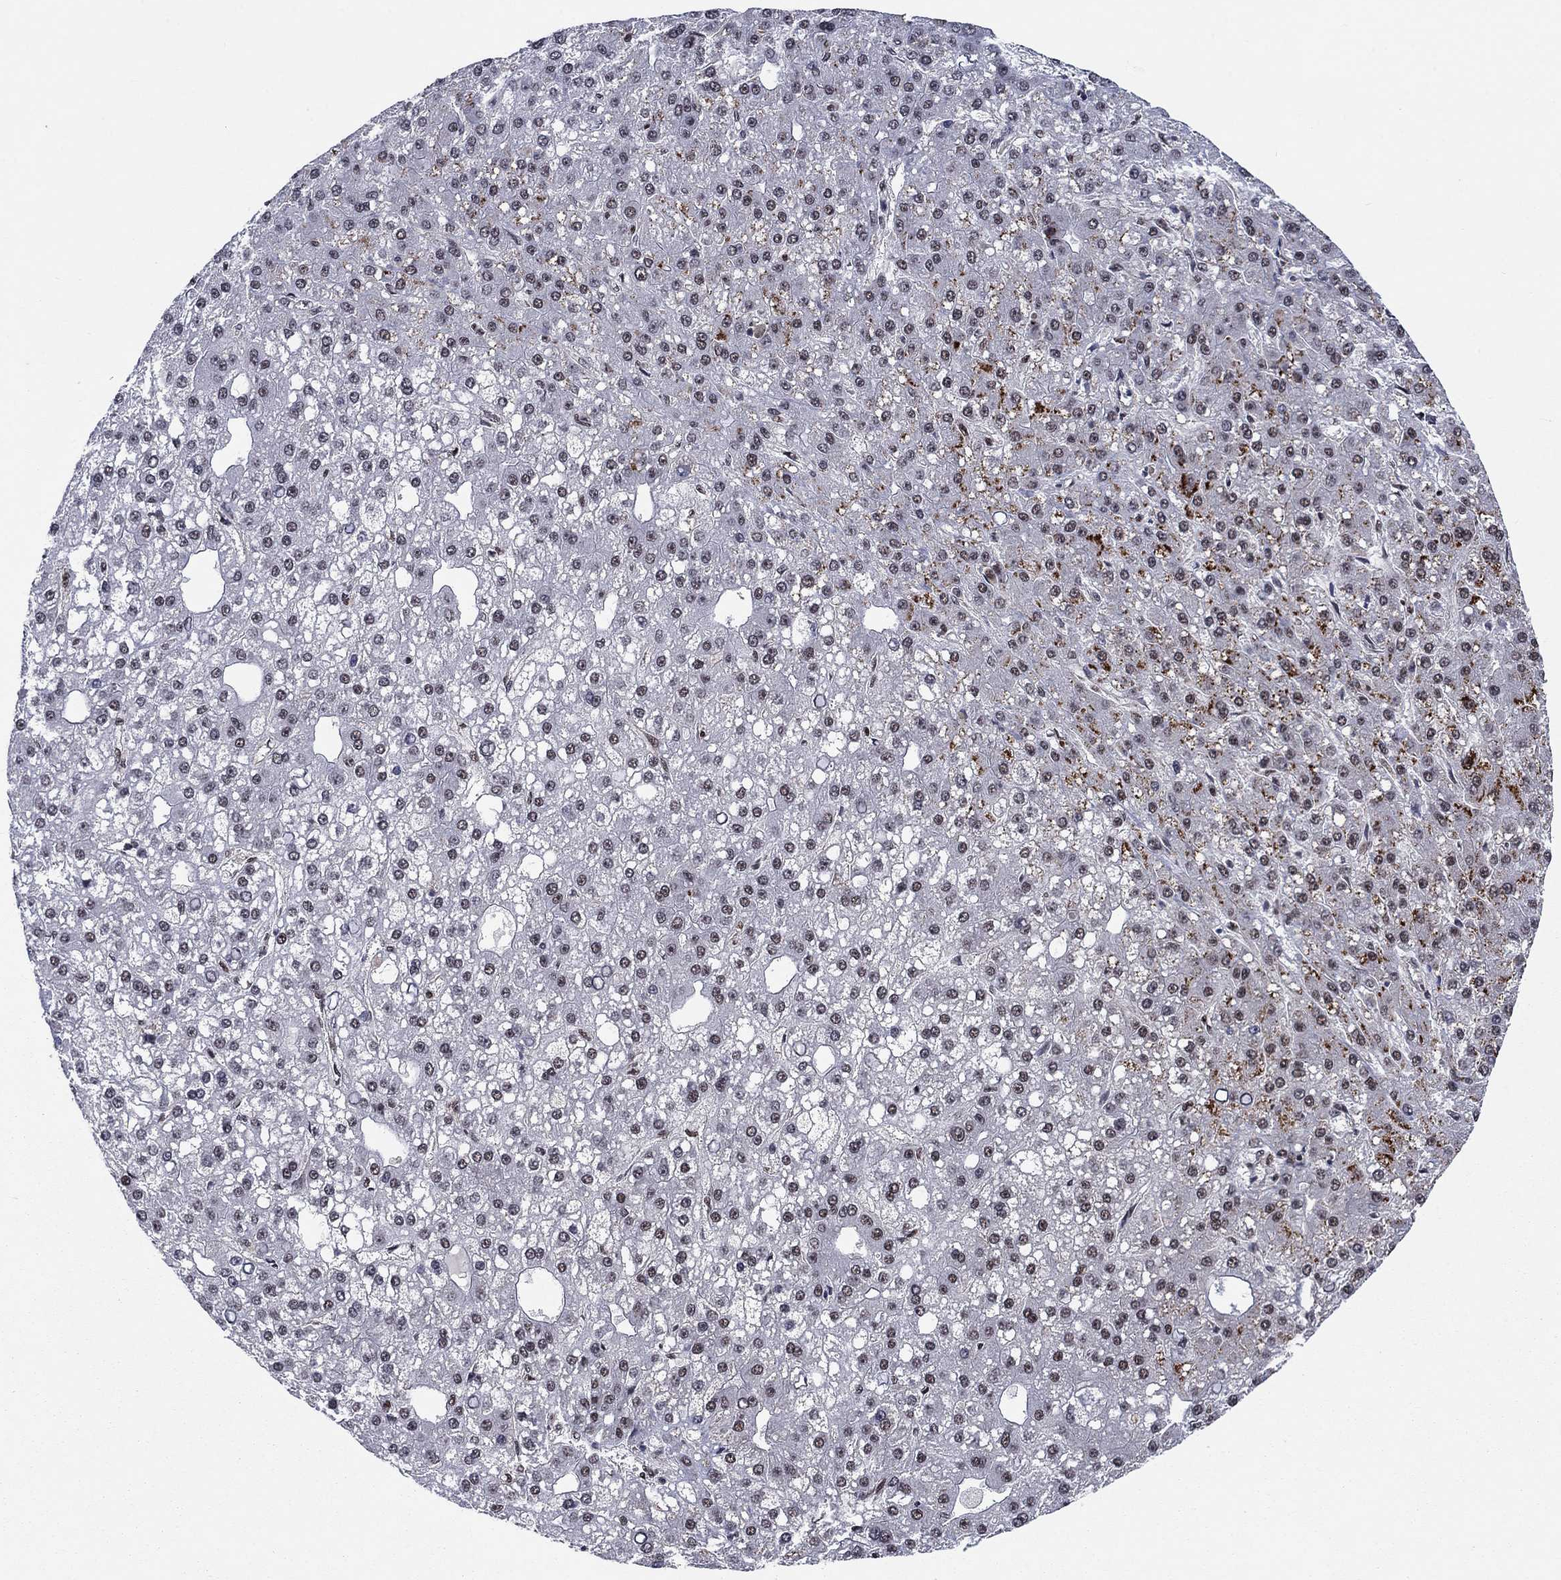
{"staining": {"intensity": "strong", "quantity": "<25%", "location": "nuclear"}, "tissue": "liver cancer", "cell_type": "Tumor cells", "image_type": "cancer", "snomed": [{"axis": "morphology", "description": "Carcinoma, Hepatocellular, NOS"}, {"axis": "topography", "description": "Liver"}], "caption": "Liver cancer stained for a protein reveals strong nuclear positivity in tumor cells.", "gene": "RPRD1B", "patient": {"sex": "male", "age": 67}}